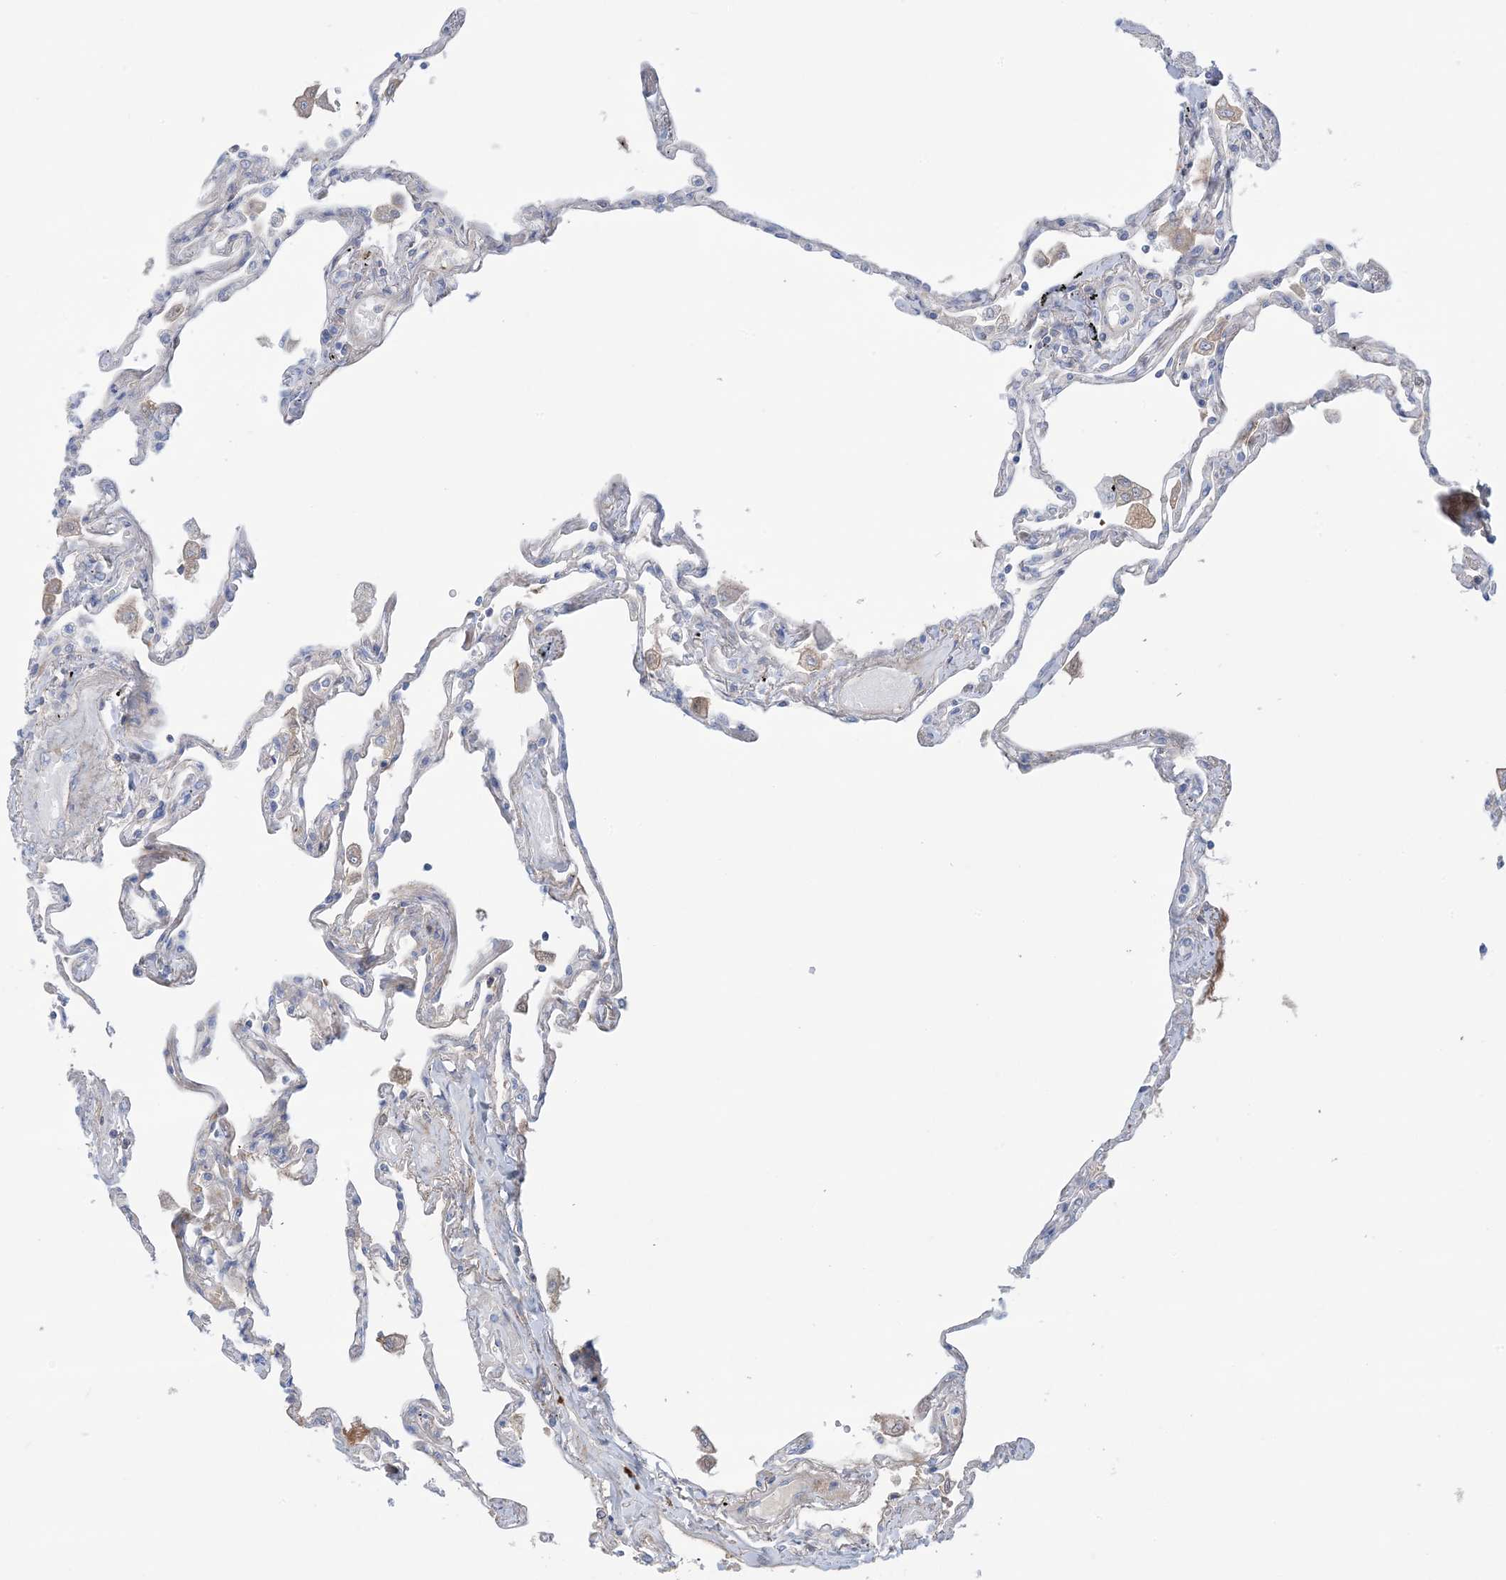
{"staining": {"intensity": "negative", "quantity": "none", "location": "none"}, "tissue": "lung", "cell_type": "Alveolar cells", "image_type": "normal", "snomed": [{"axis": "morphology", "description": "Normal tissue, NOS"}, {"axis": "topography", "description": "Lung"}], "caption": "Immunohistochemical staining of unremarkable human lung exhibits no significant positivity in alveolar cells. (DAB immunohistochemistry visualized using brightfield microscopy, high magnification).", "gene": "ATP11C", "patient": {"sex": "female", "age": 67}}